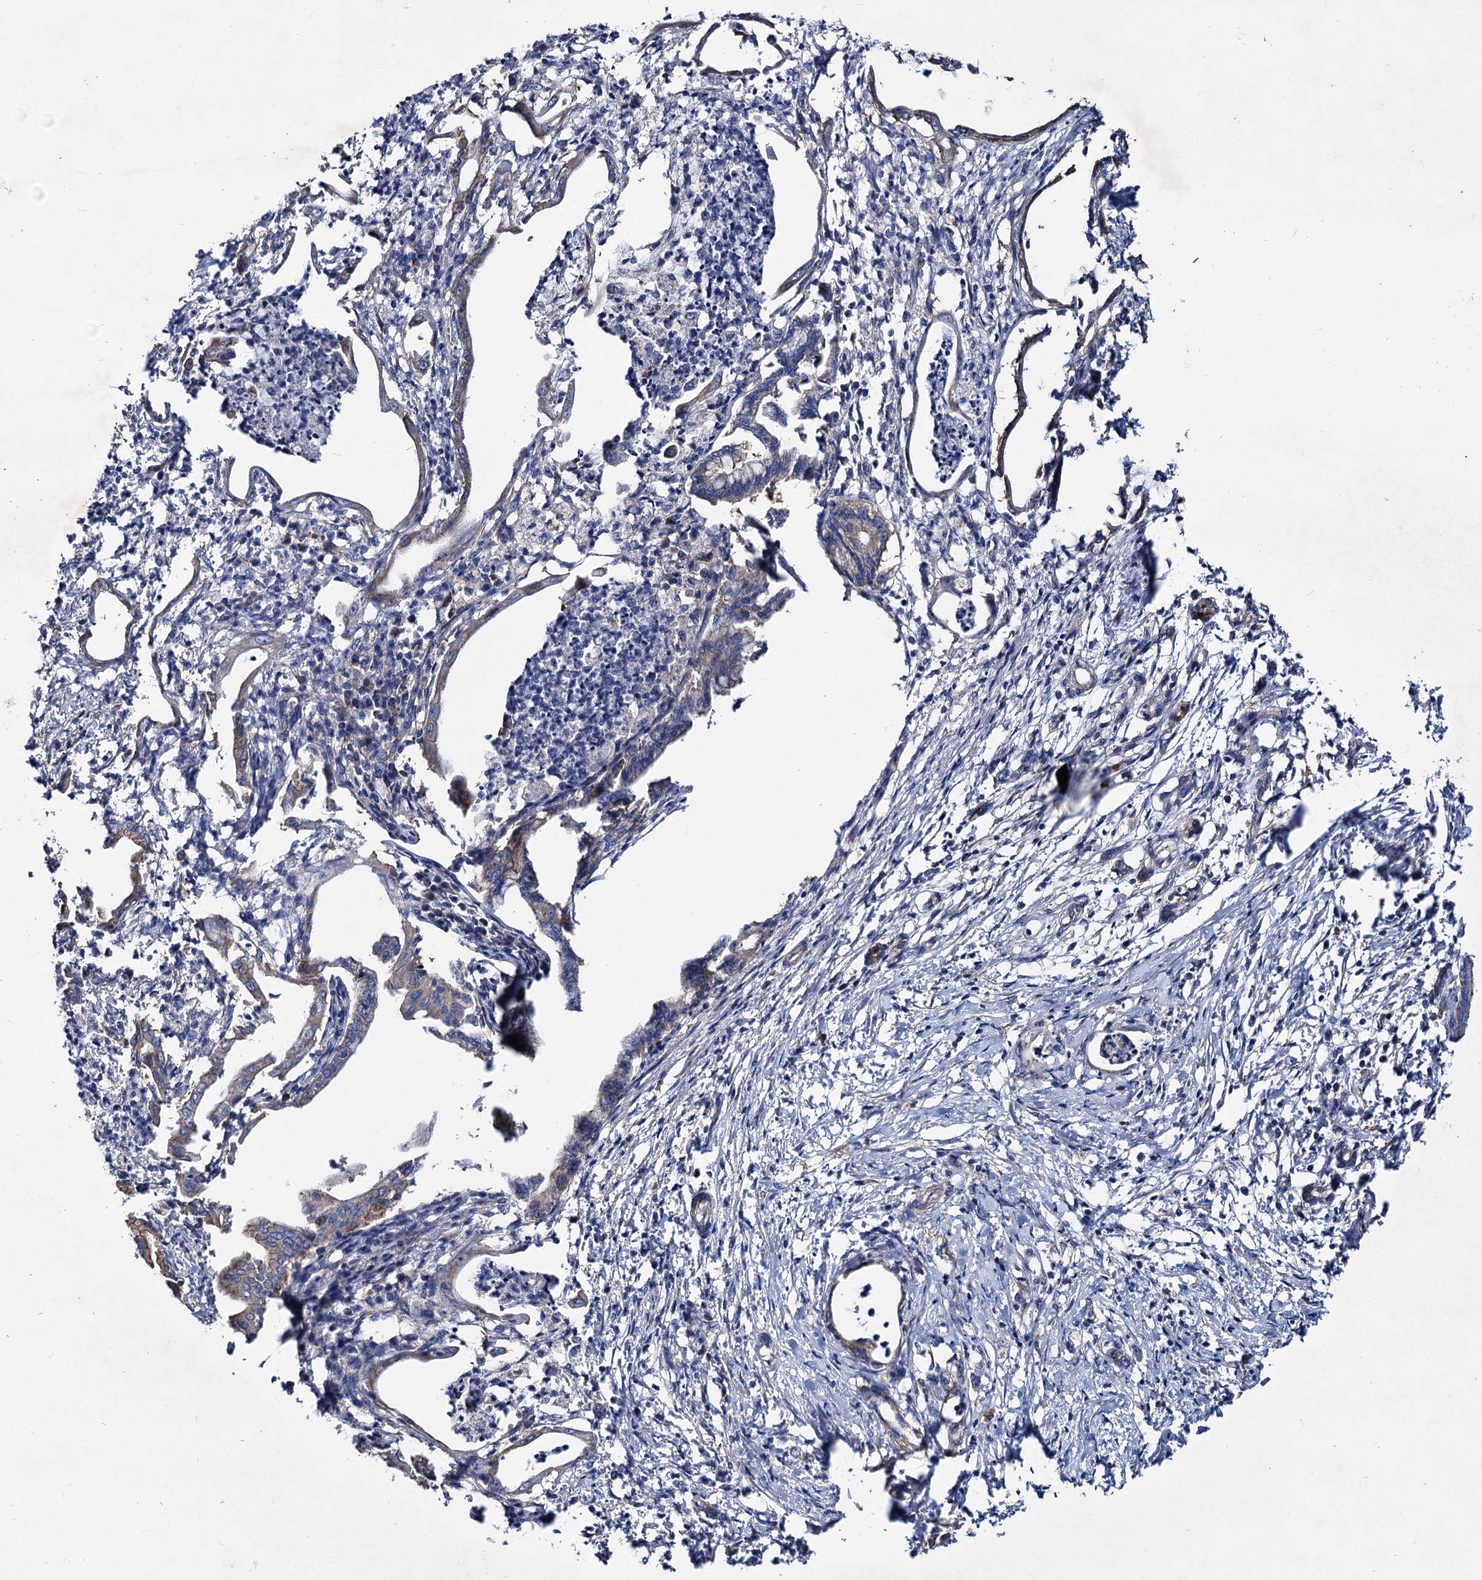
{"staining": {"intensity": "weak", "quantity": "25%-75%", "location": "cytoplasmic/membranous"}, "tissue": "pancreatic cancer", "cell_type": "Tumor cells", "image_type": "cancer", "snomed": [{"axis": "morphology", "description": "Adenocarcinoma, NOS"}, {"axis": "topography", "description": "Pancreas"}], "caption": "Pancreatic cancer (adenocarcinoma) stained with immunohistochemistry (IHC) shows weak cytoplasmic/membranous expression in about 25%-75% of tumor cells.", "gene": "TRIM55", "patient": {"sex": "female", "age": 55}}